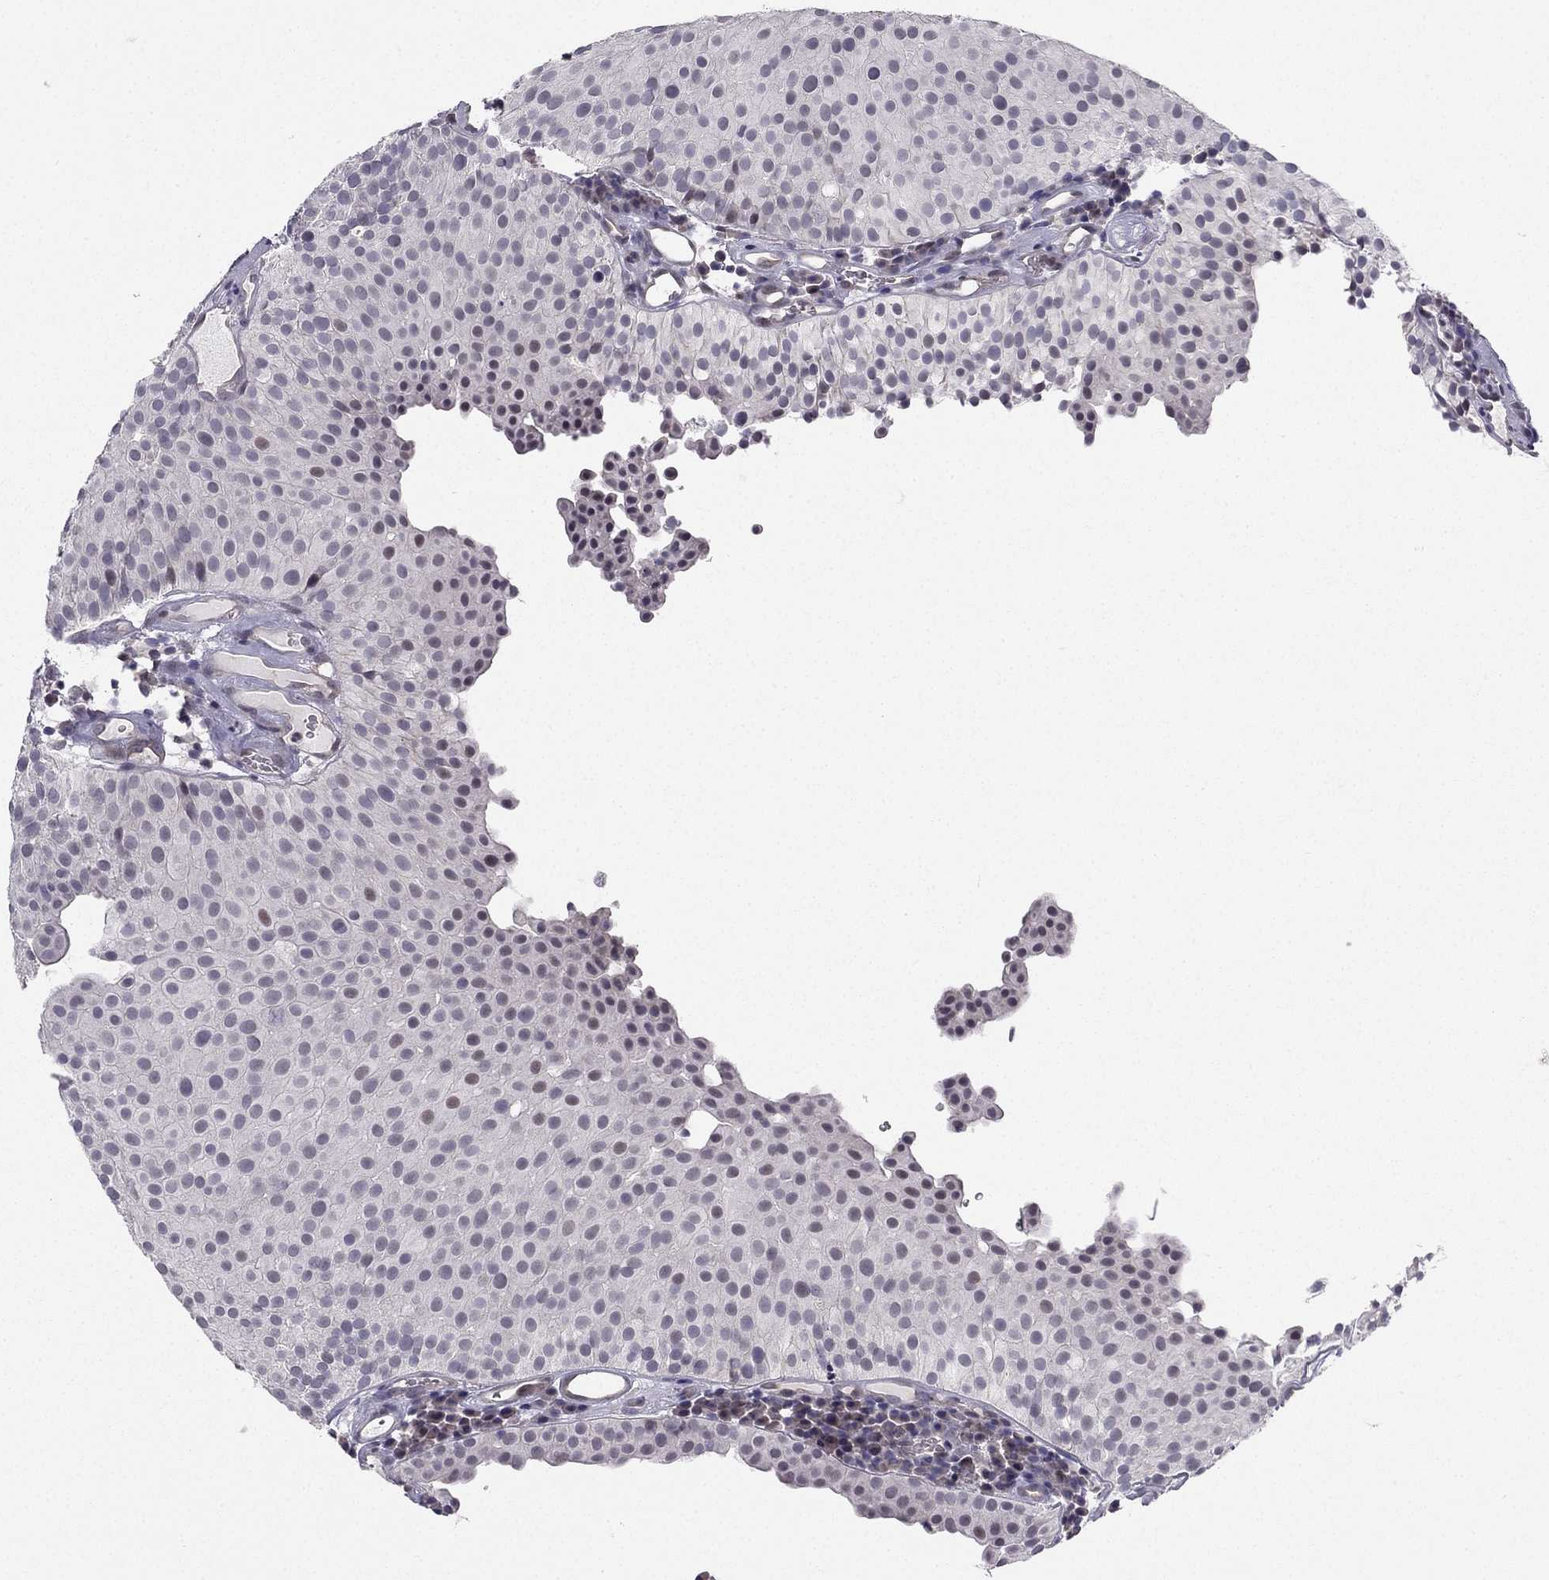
{"staining": {"intensity": "negative", "quantity": "none", "location": "none"}, "tissue": "urothelial cancer", "cell_type": "Tumor cells", "image_type": "cancer", "snomed": [{"axis": "morphology", "description": "Urothelial carcinoma, Low grade"}, {"axis": "topography", "description": "Urinary bladder"}], "caption": "An image of low-grade urothelial carcinoma stained for a protein reveals no brown staining in tumor cells.", "gene": "CHST8", "patient": {"sex": "female", "age": 87}}